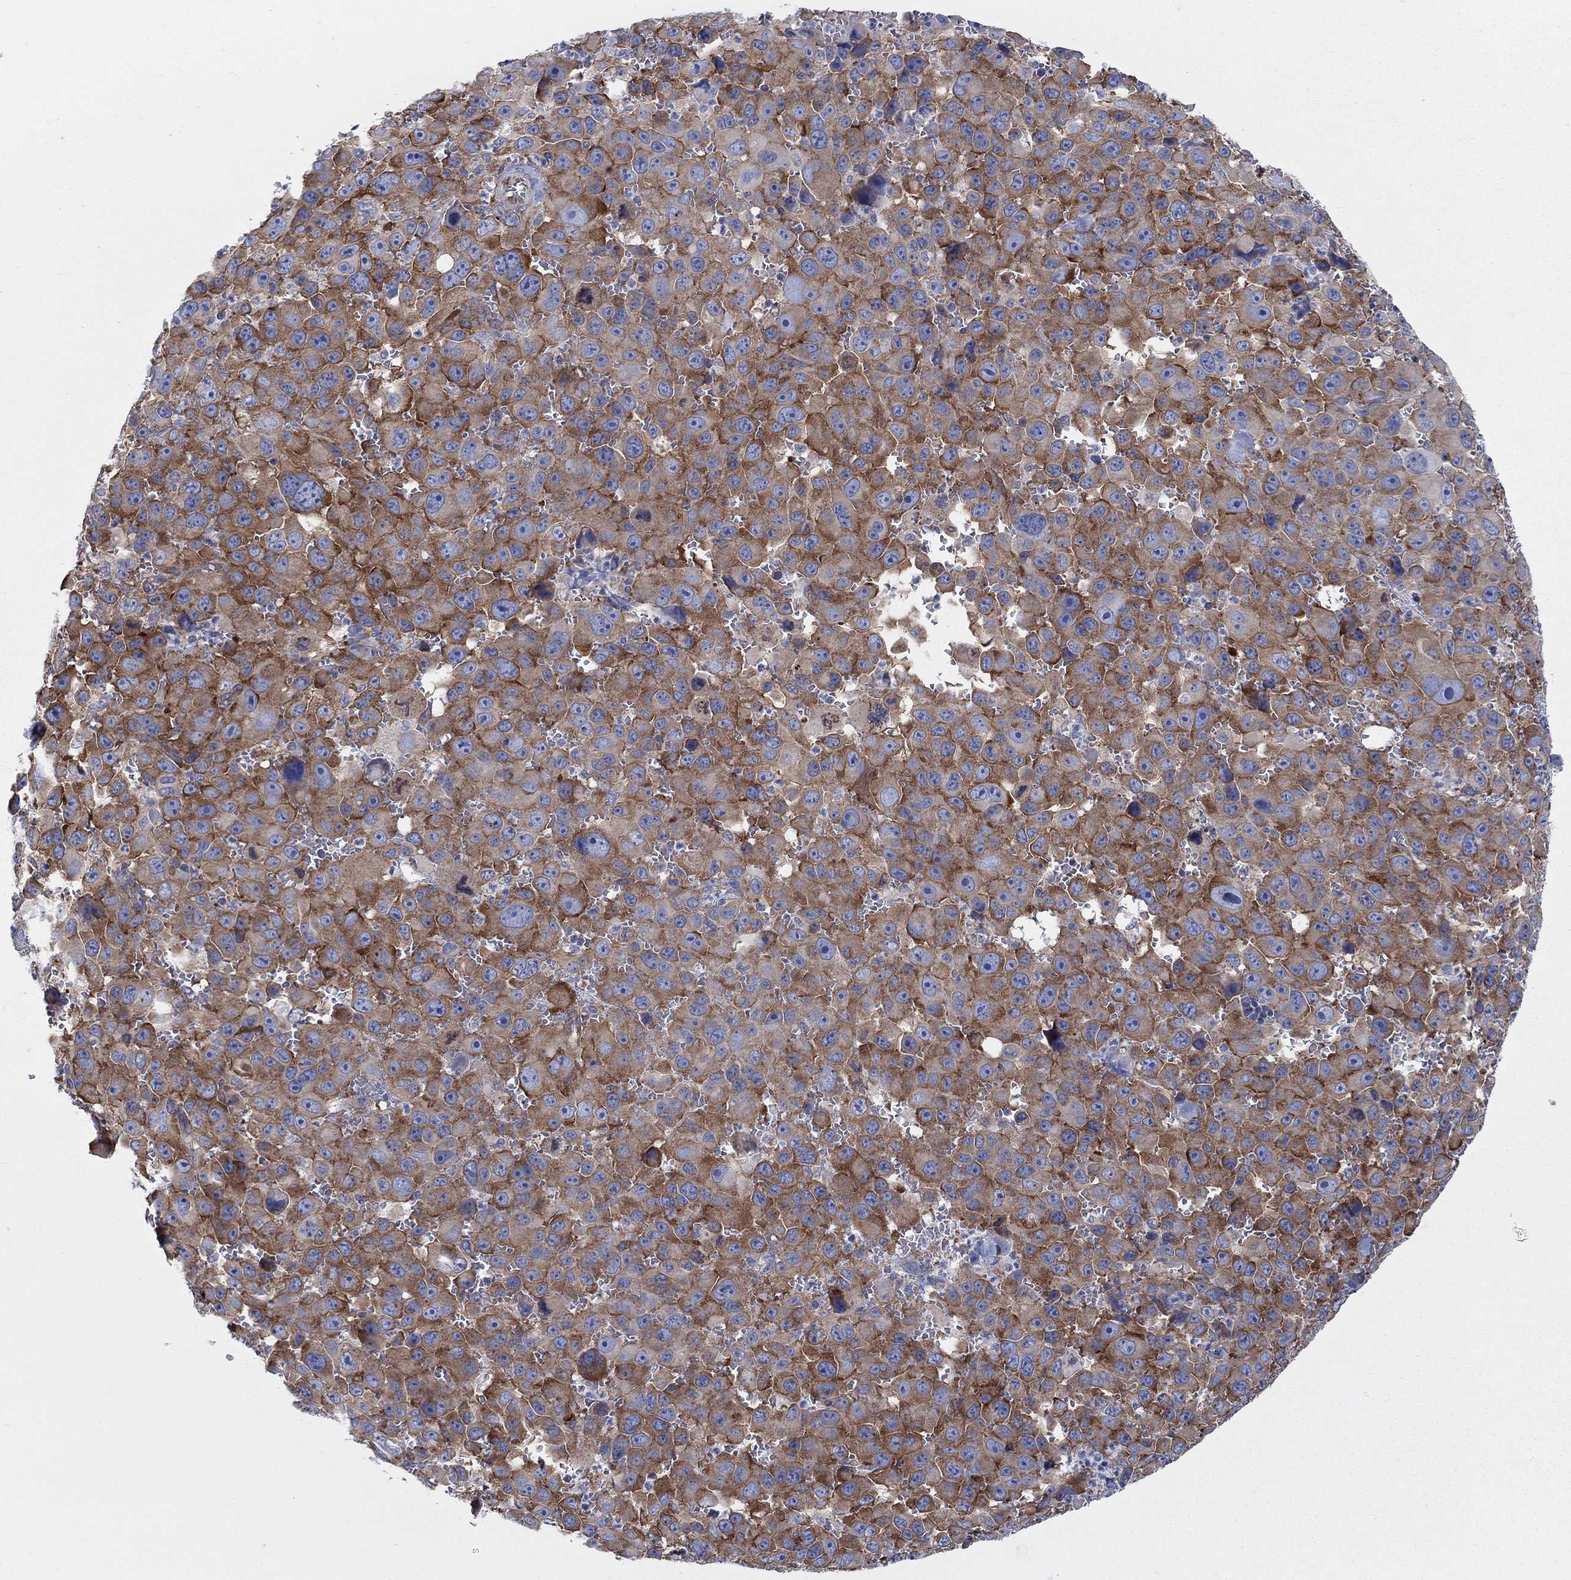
{"staining": {"intensity": "strong", "quantity": "25%-75%", "location": "cytoplasmic/membranous"}, "tissue": "melanoma", "cell_type": "Tumor cells", "image_type": "cancer", "snomed": [{"axis": "morphology", "description": "Malignant melanoma, NOS"}, {"axis": "topography", "description": "Skin"}], "caption": "Protein staining demonstrates strong cytoplasmic/membranous expression in approximately 25%-75% of tumor cells in malignant melanoma.", "gene": "TMEM59", "patient": {"sex": "female", "age": 91}}